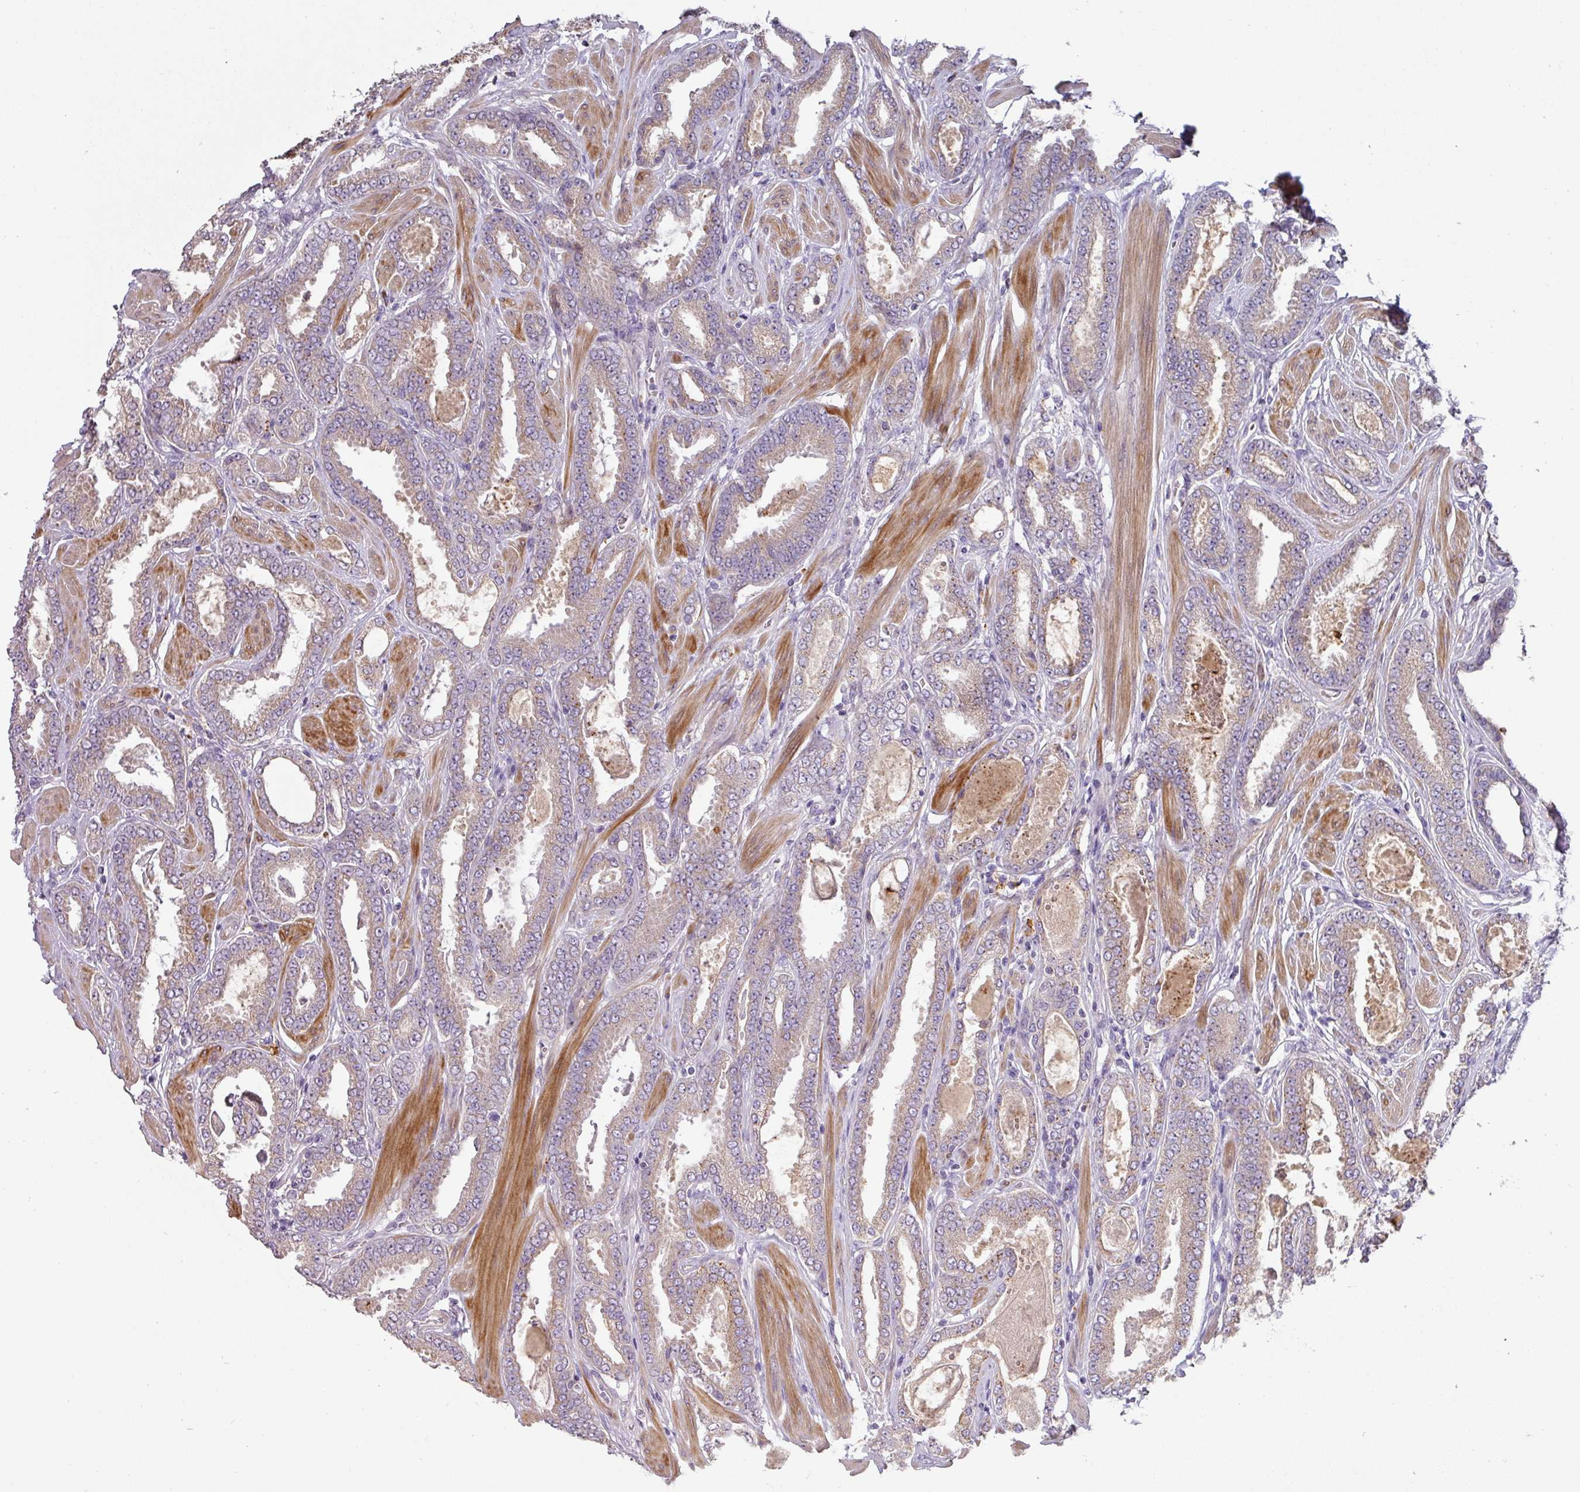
{"staining": {"intensity": "strong", "quantity": "<25%", "location": "cytoplasmic/membranous"}, "tissue": "prostate cancer", "cell_type": "Tumor cells", "image_type": "cancer", "snomed": [{"axis": "morphology", "description": "Adenocarcinoma, Low grade"}, {"axis": "topography", "description": "Prostate"}], "caption": "Strong cytoplasmic/membranous positivity is present in about <25% of tumor cells in prostate cancer.", "gene": "ZNF266", "patient": {"sex": "male", "age": 42}}